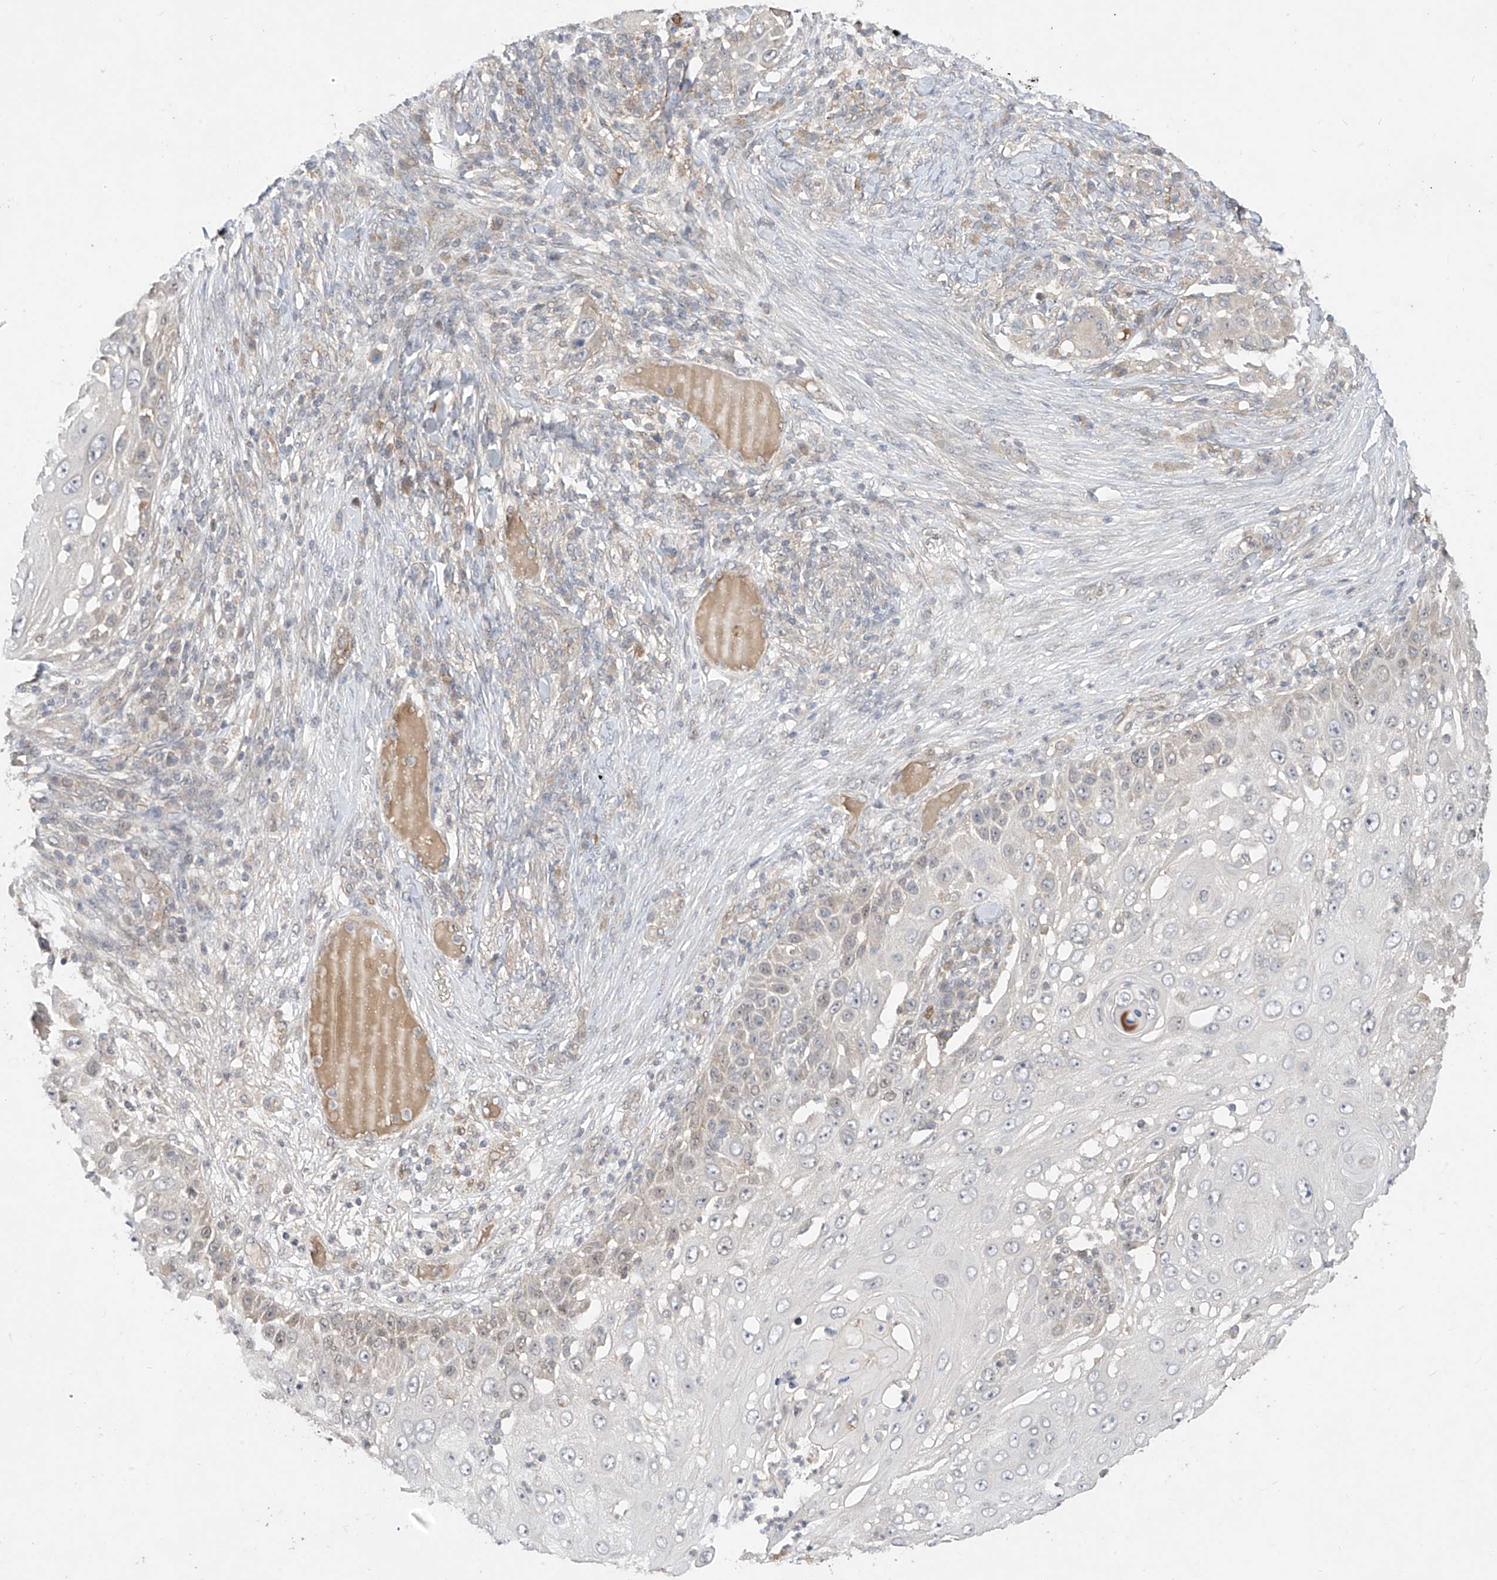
{"staining": {"intensity": "negative", "quantity": "none", "location": "none"}, "tissue": "skin cancer", "cell_type": "Tumor cells", "image_type": "cancer", "snomed": [{"axis": "morphology", "description": "Squamous cell carcinoma, NOS"}, {"axis": "topography", "description": "Skin"}], "caption": "Immunohistochemical staining of human squamous cell carcinoma (skin) displays no significant staining in tumor cells.", "gene": "MRTFA", "patient": {"sex": "female", "age": 44}}